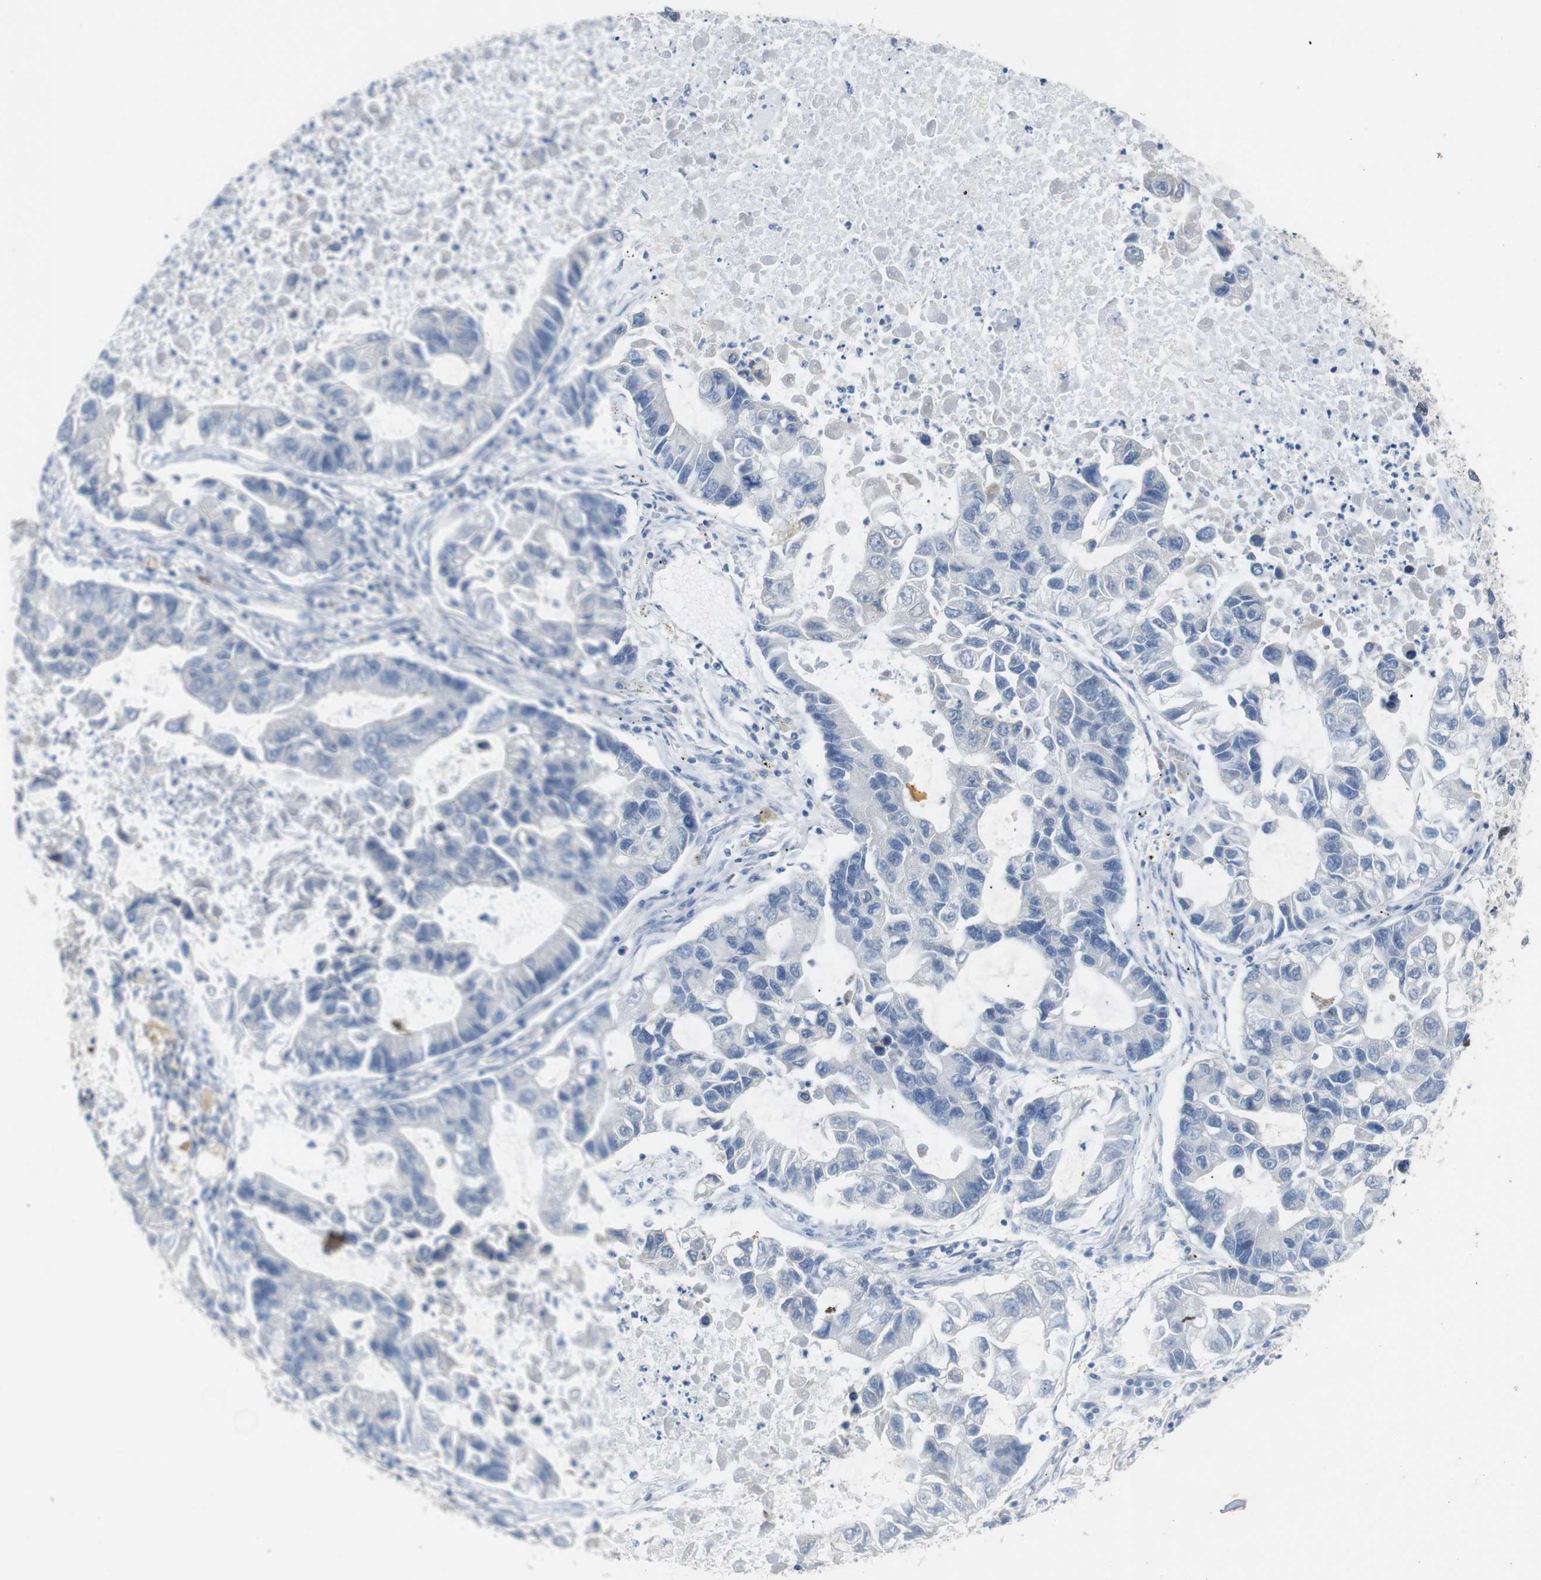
{"staining": {"intensity": "negative", "quantity": "none", "location": "none"}, "tissue": "lung cancer", "cell_type": "Tumor cells", "image_type": "cancer", "snomed": [{"axis": "morphology", "description": "Adenocarcinoma, NOS"}, {"axis": "topography", "description": "Lung"}], "caption": "The histopathology image reveals no staining of tumor cells in lung cancer. (DAB IHC with hematoxylin counter stain).", "gene": "GPR158", "patient": {"sex": "female", "age": 51}}